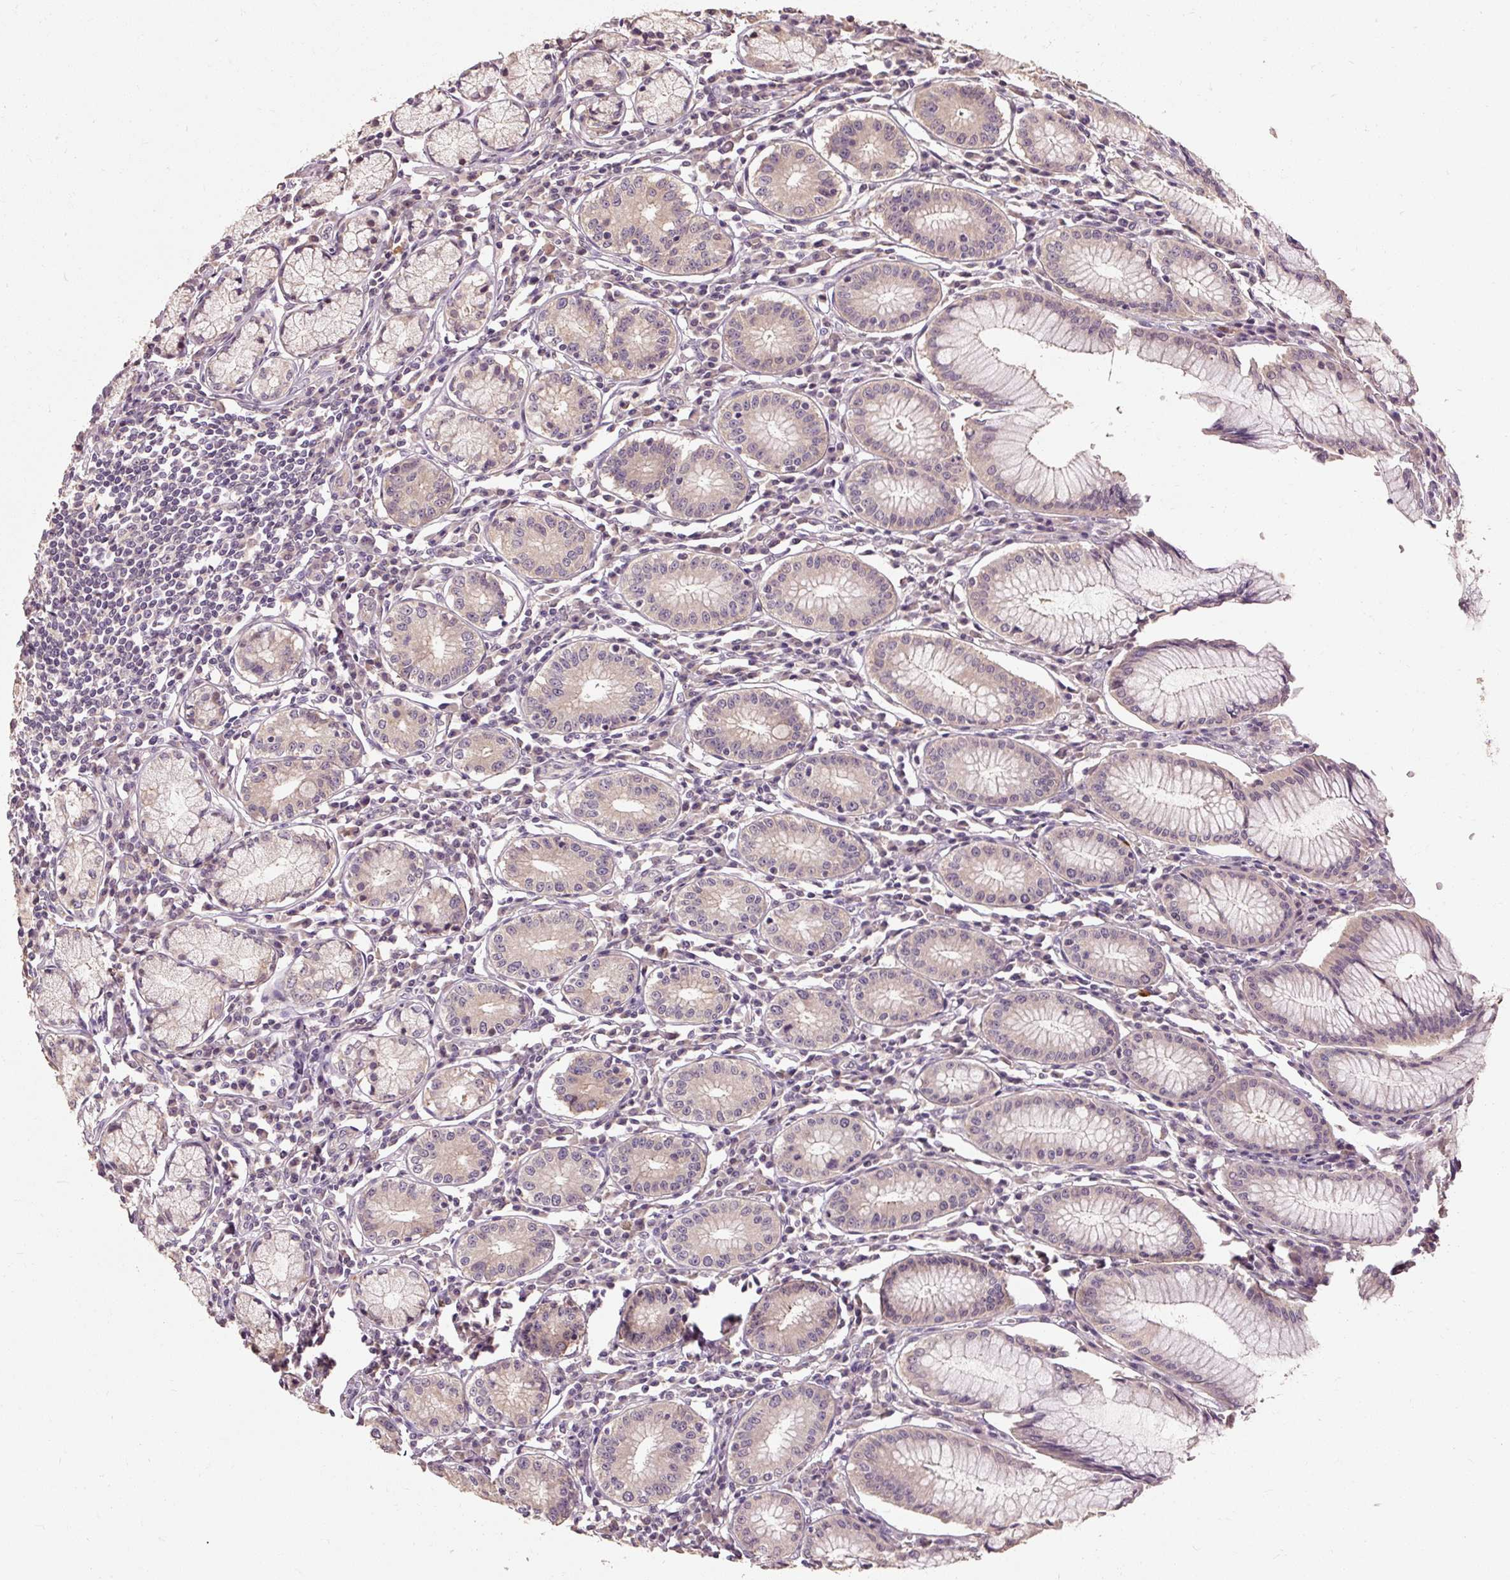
{"staining": {"intensity": "moderate", "quantity": "25%-75%", "location": "cytoplasmic/membranous"}, "tissue": "stomach", "cell_type": "Glandular cells", "image_type": "normal", "snomed": [{"axis": "morphology", "description": "Normal tissue, NOS"}, {"axis": "topography", "description": "Stomach"}], "caption": "Protein staining of normal stomach reveals moderate cytoplasmic/membranous expression in about 25%-75% of glandular cells. (Stains: DAB in brown, nuclei in blue, Microscopy: brightfield microscopy at high magnification).", "gene": "CFAP65", "patient": {"sex": "male", "age": 55}}